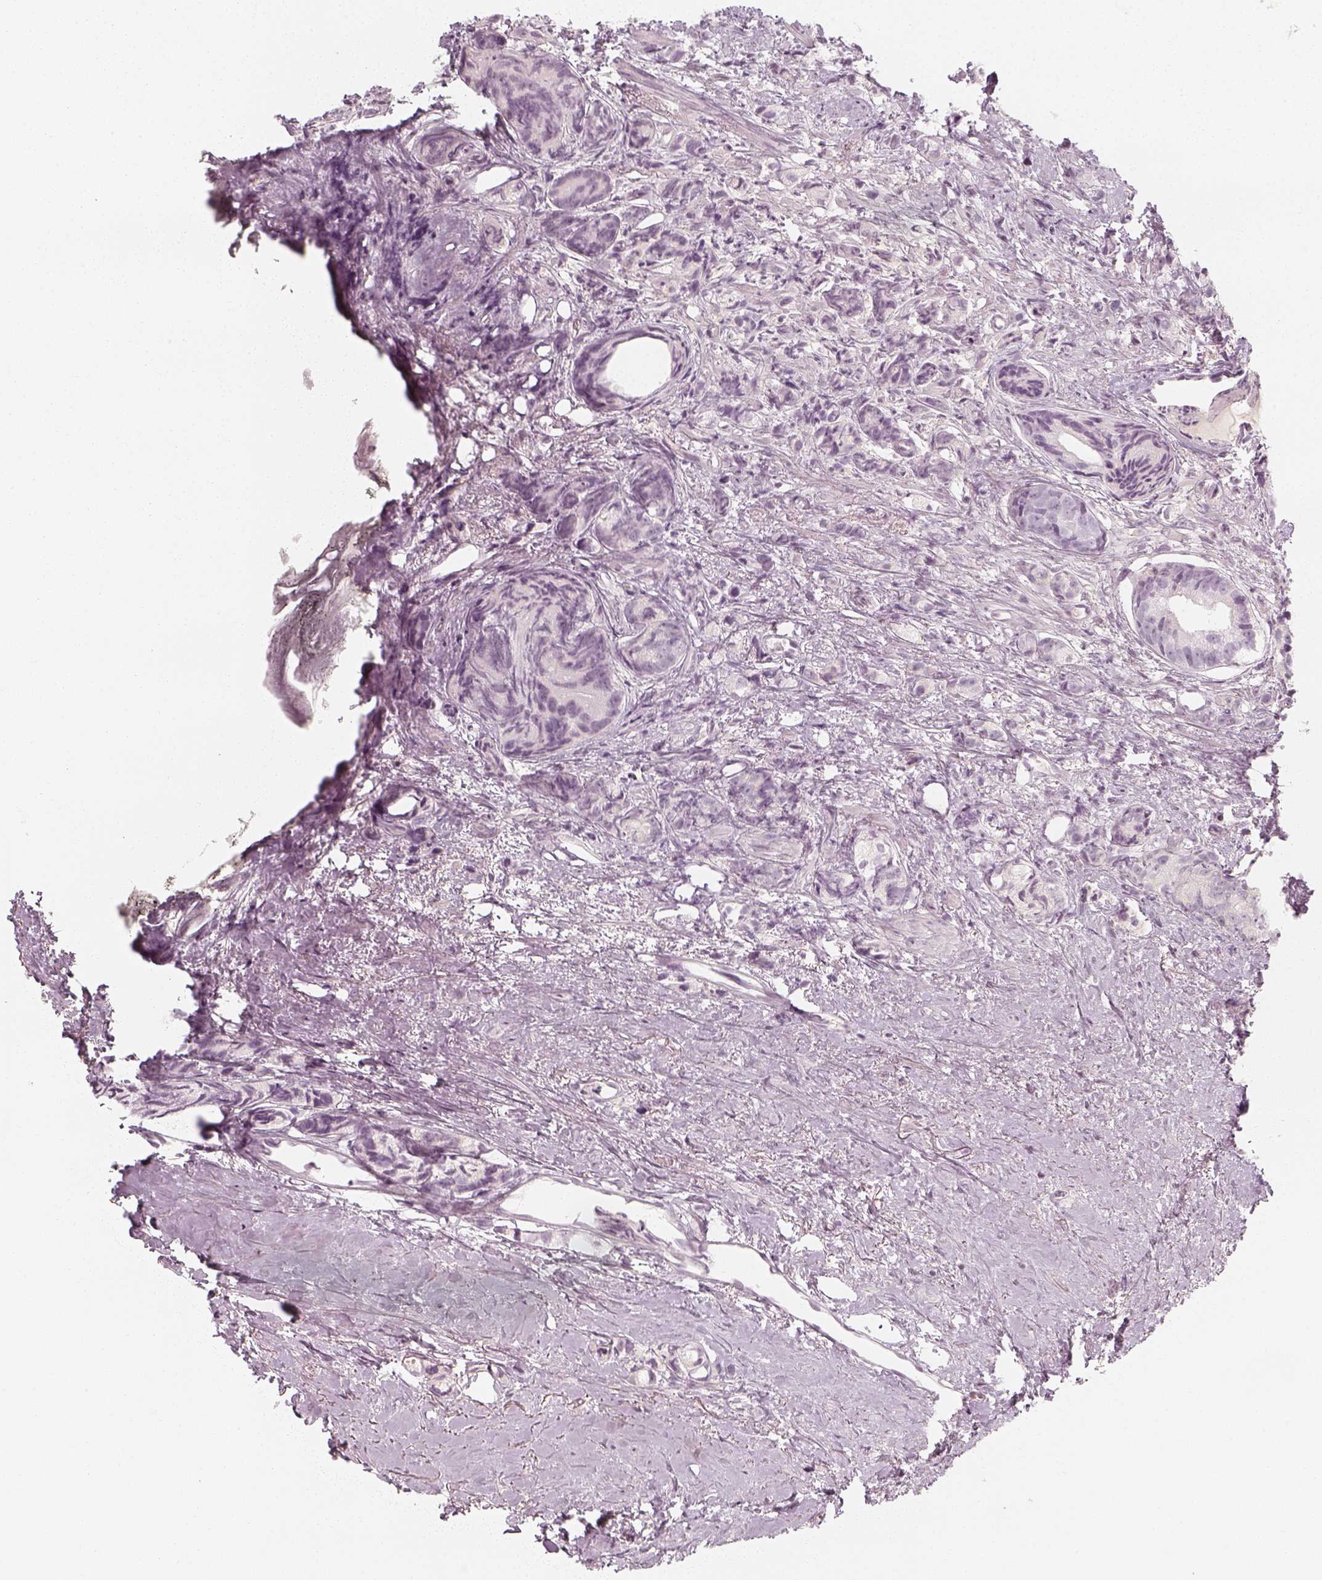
{"staining": {"intensity": "negative", "quantity": "none", "location": "none"}, "tissue": "prostate cancer", "cell_type": "Tumor cells", "image_type": "cancer", "snomed": [{"axis": "morphology", "description": "Adenocarcinoma, High grade"}, {"axis": "topography", "description": "Prostate"}], "caption": "There is no significant staining in tumor cells of high-grade adenocarcinoma (prostate). (Brightfield microscopy of DAB (3,3'-diaminobenzidine) immunohistochemistry (IHC) at high magnification).", "gene": "KRTAP2-1", "patient": {"sex": "male", "age": 81}}